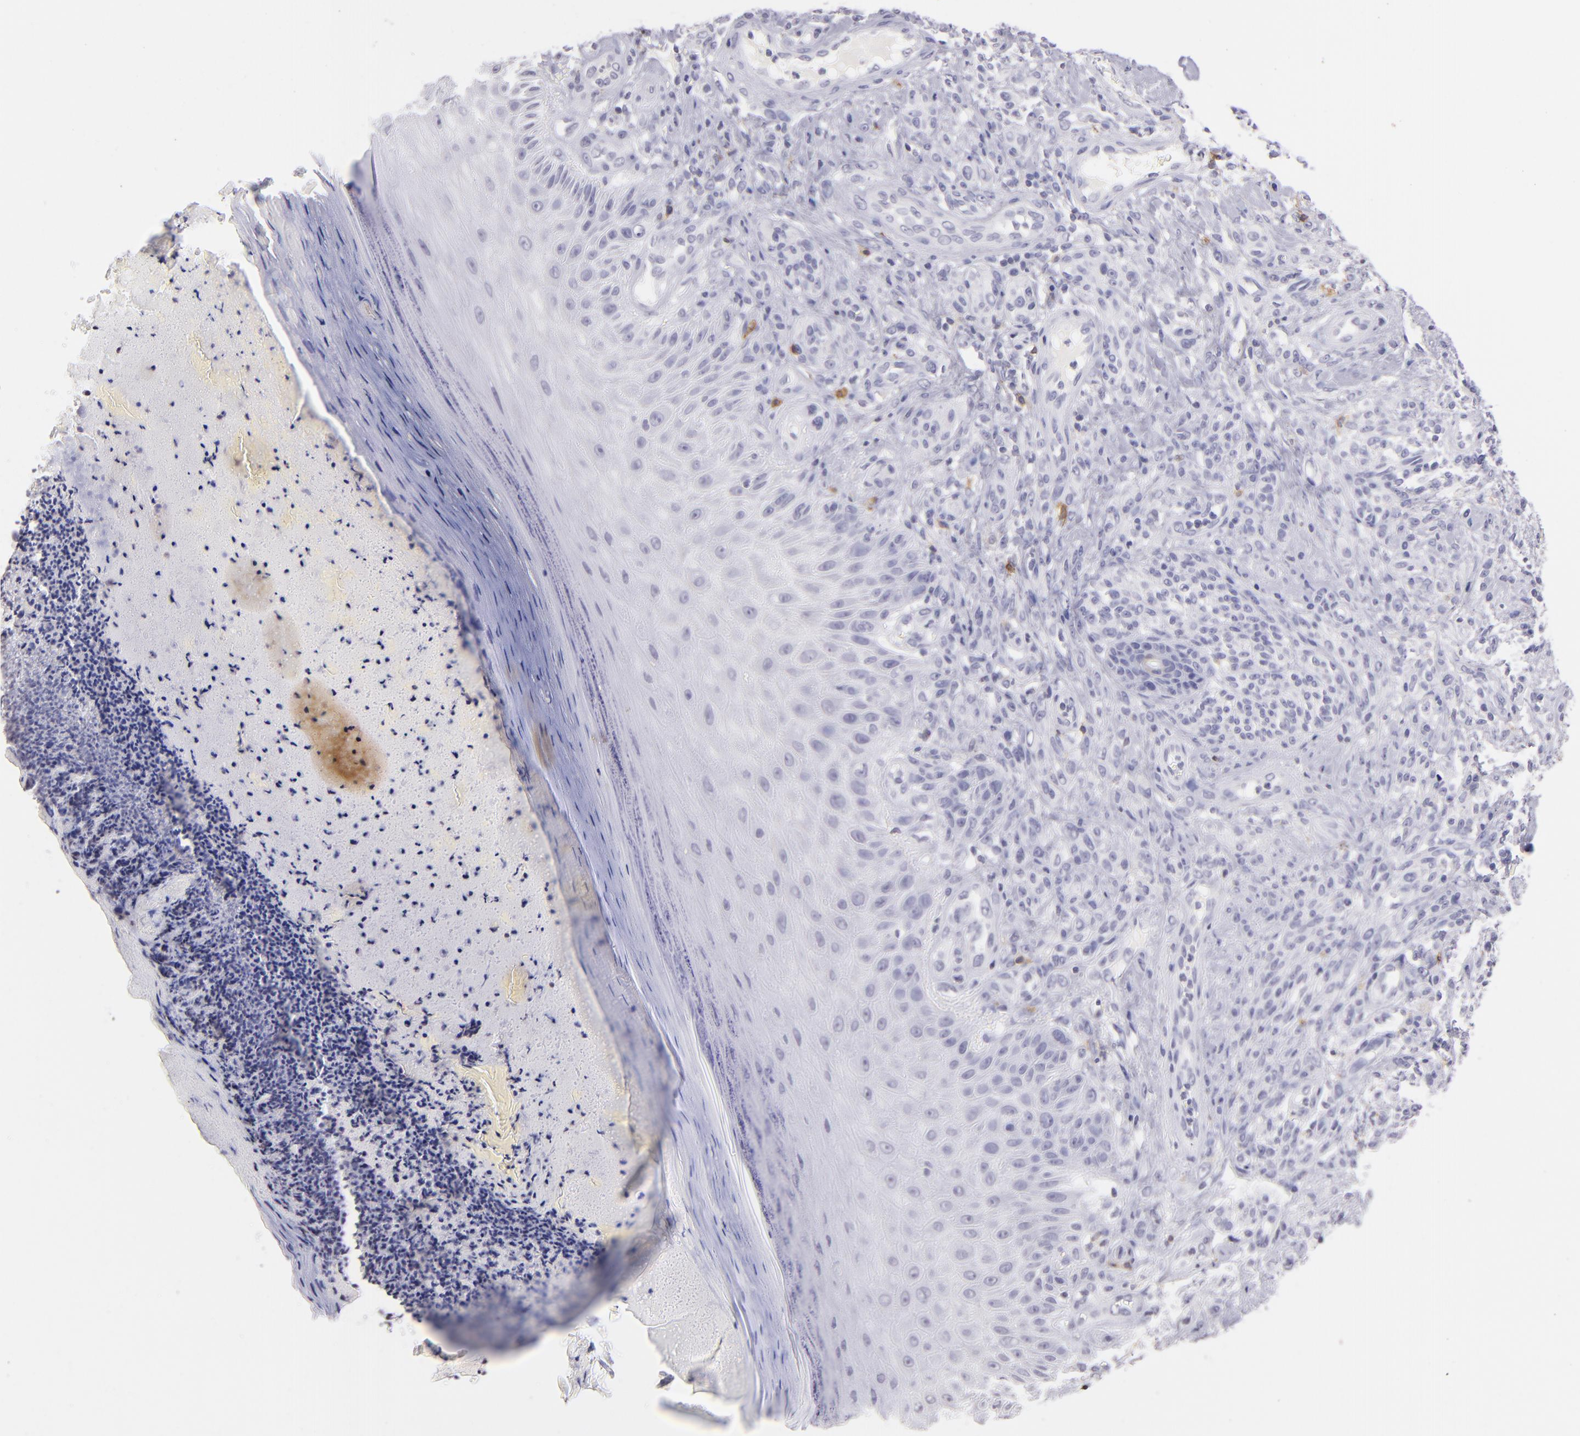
{"staining": {"intensity": "negative", "quantity": "none", "location": "none"}, "tissue": "melanoma", "cell_type": "Tumor cells", "image_type": "cancer", "snomed": [{"axis": "morphology", "description": "Malignant melanoma, NOS"}, {"axis": "topography", "description": "Skin"}], "caption": "A high-resolution image shows IHC staining of melanoma, which exhibits no significant expression in tumor cells.", "gene": "IL2RA", "patient": {"sex": "male", "age": 57}}